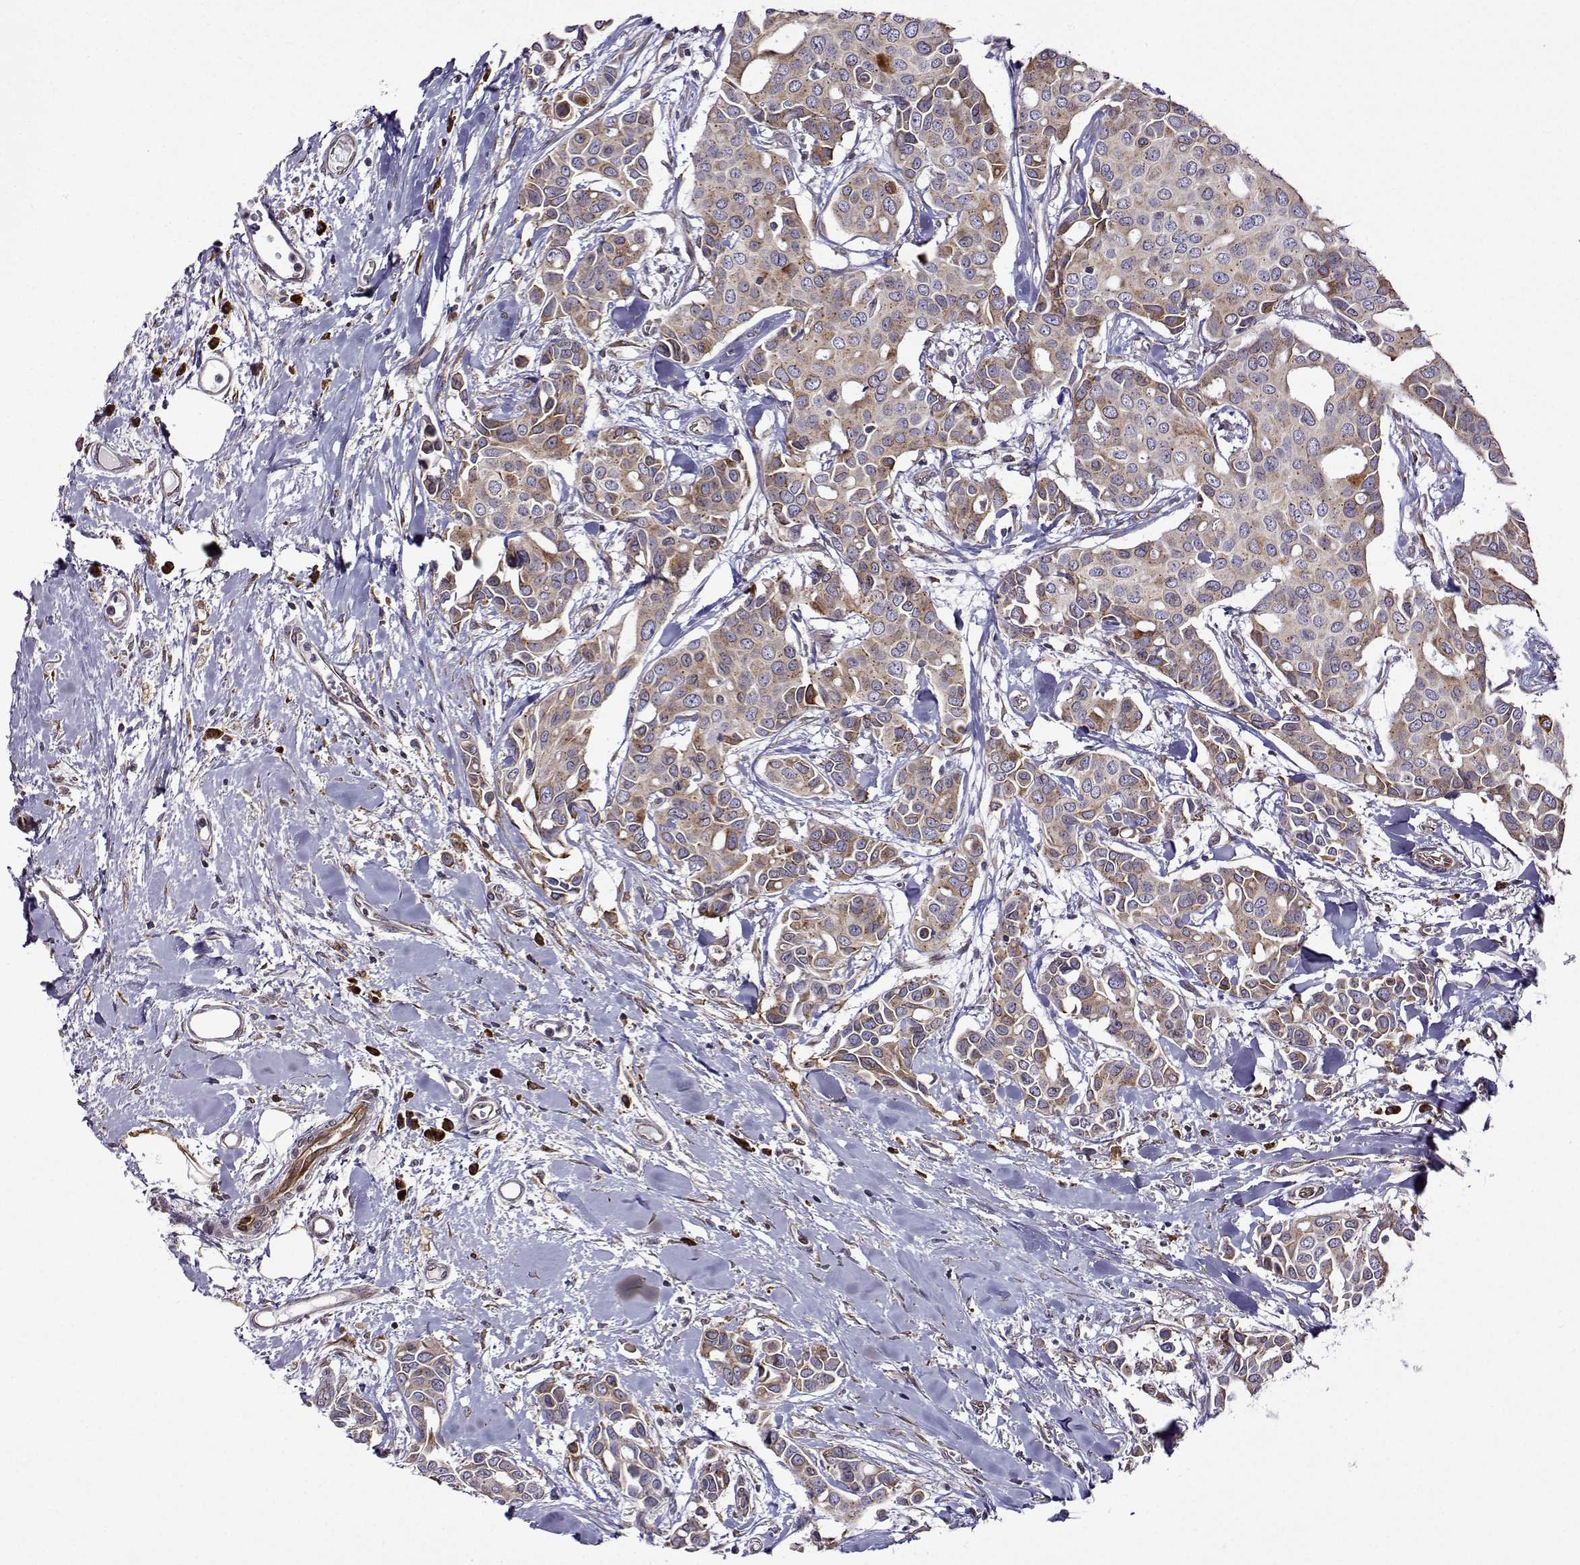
{"staining": {"intensity": "weak", "quantity": ">75%", "location": "cytoplasmic/membranous"}, "tissue": "breast cancer", "cell_type": "Tumor cells", "image_type": "cancer", "snomed": [{"axis": "morphology", "description": "Duct carcinoma"}, {"axis": "topography", "description": "Breast"}], "caption": "Protein staining of breast cancer (invasive ductal carcinoma) tissue reveals weak cytoplasmic/membranous expression in approximately >75% of tumor cells.", "gene": "PGRMC2", "patient": {"sex": "female", "age": 54}}